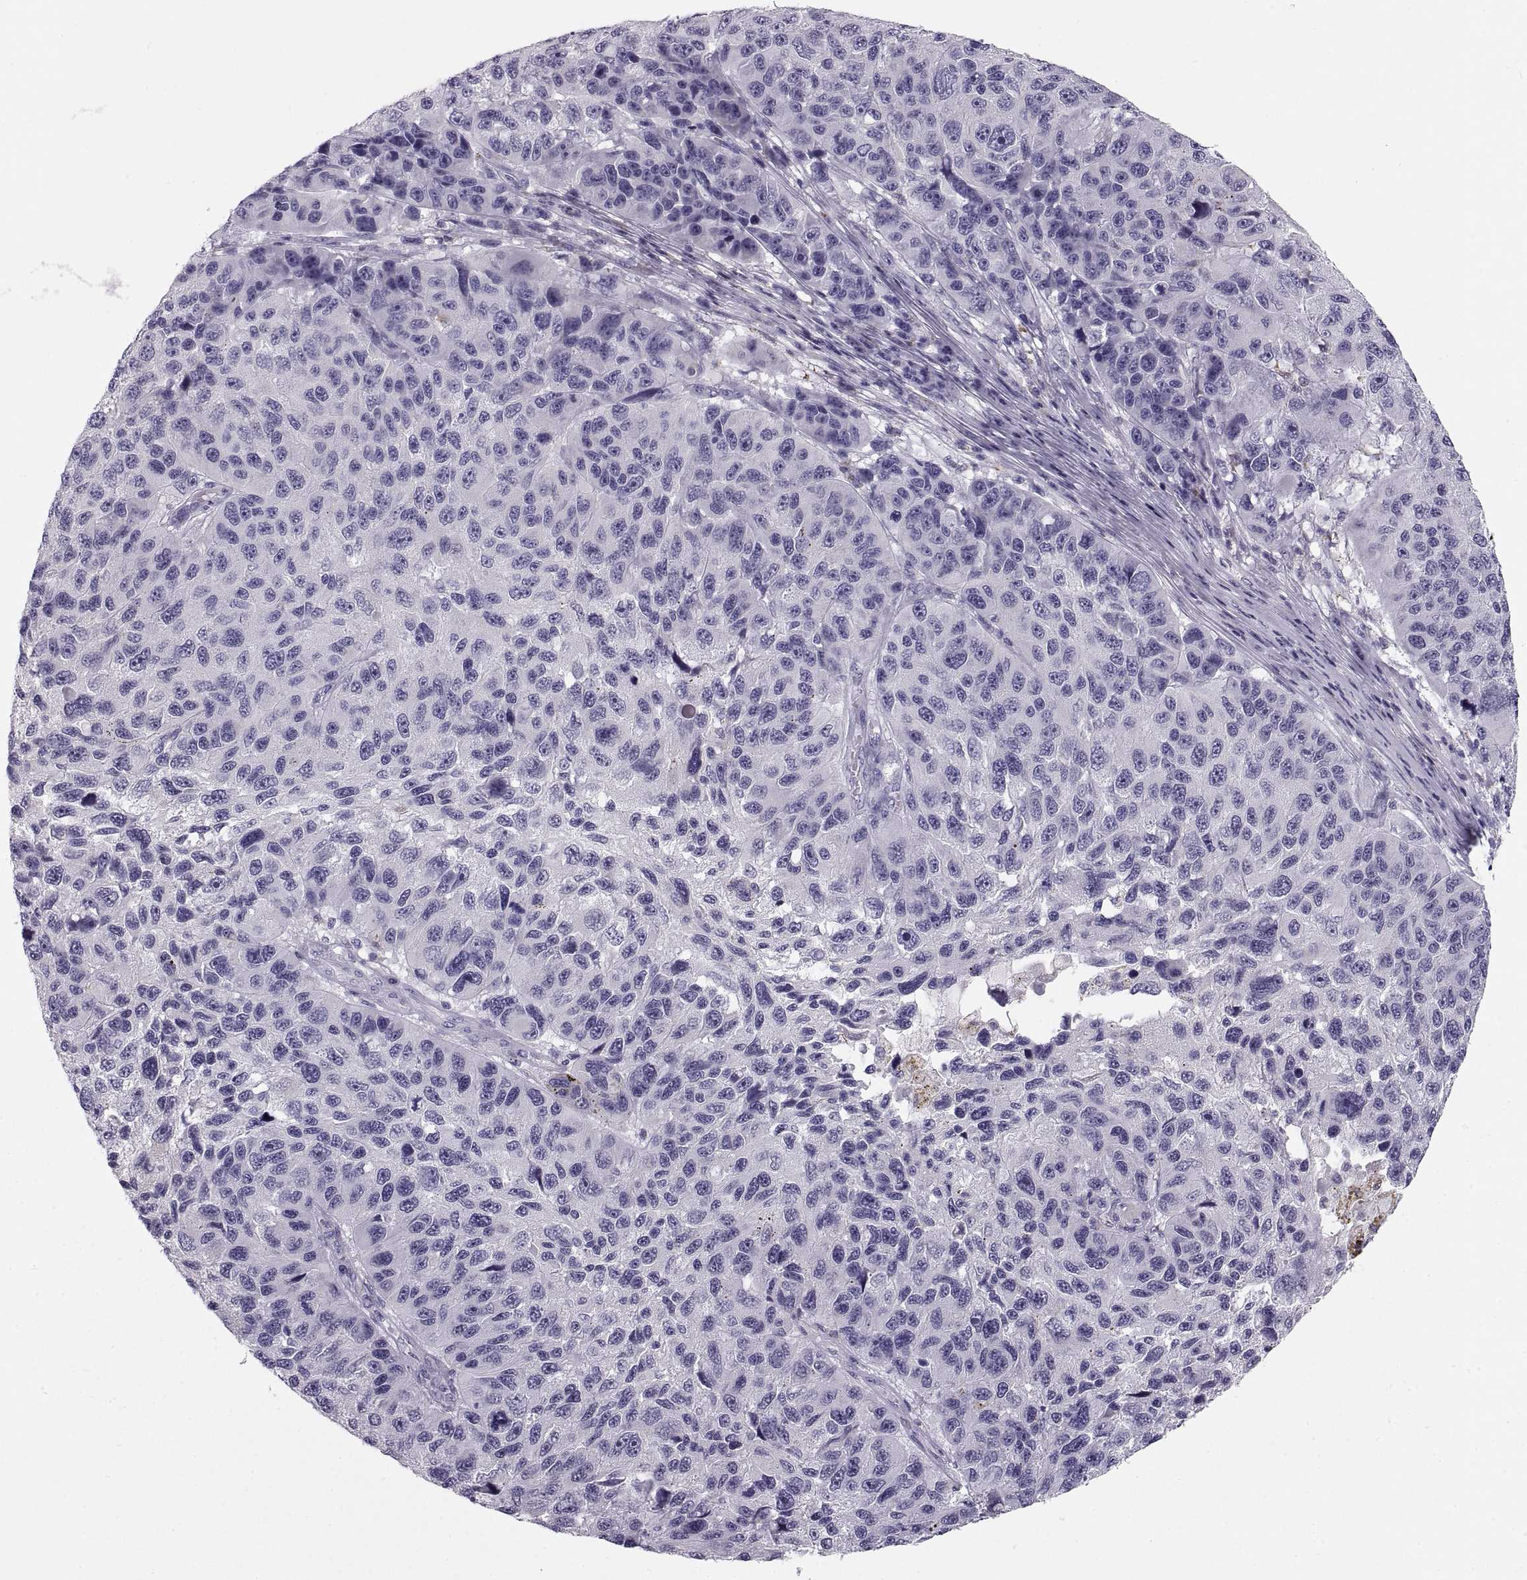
{"staining": {"intensity": "negative", "quantity": "none", "location": "none"}, "tissue": "melanoma", "cell_type": "Tumor cells", "image_type": "cancer", "snomed": [{"axis": "morphology", "description": "Malignant melanoma, NOS"}, {"axis": "topography", "description": "Skin"}], "caption": "Tumor cells show no significant expression in malignant melanoma.", "gene": "COL9A3", "patient": {"sex": "male", "age": 53}}